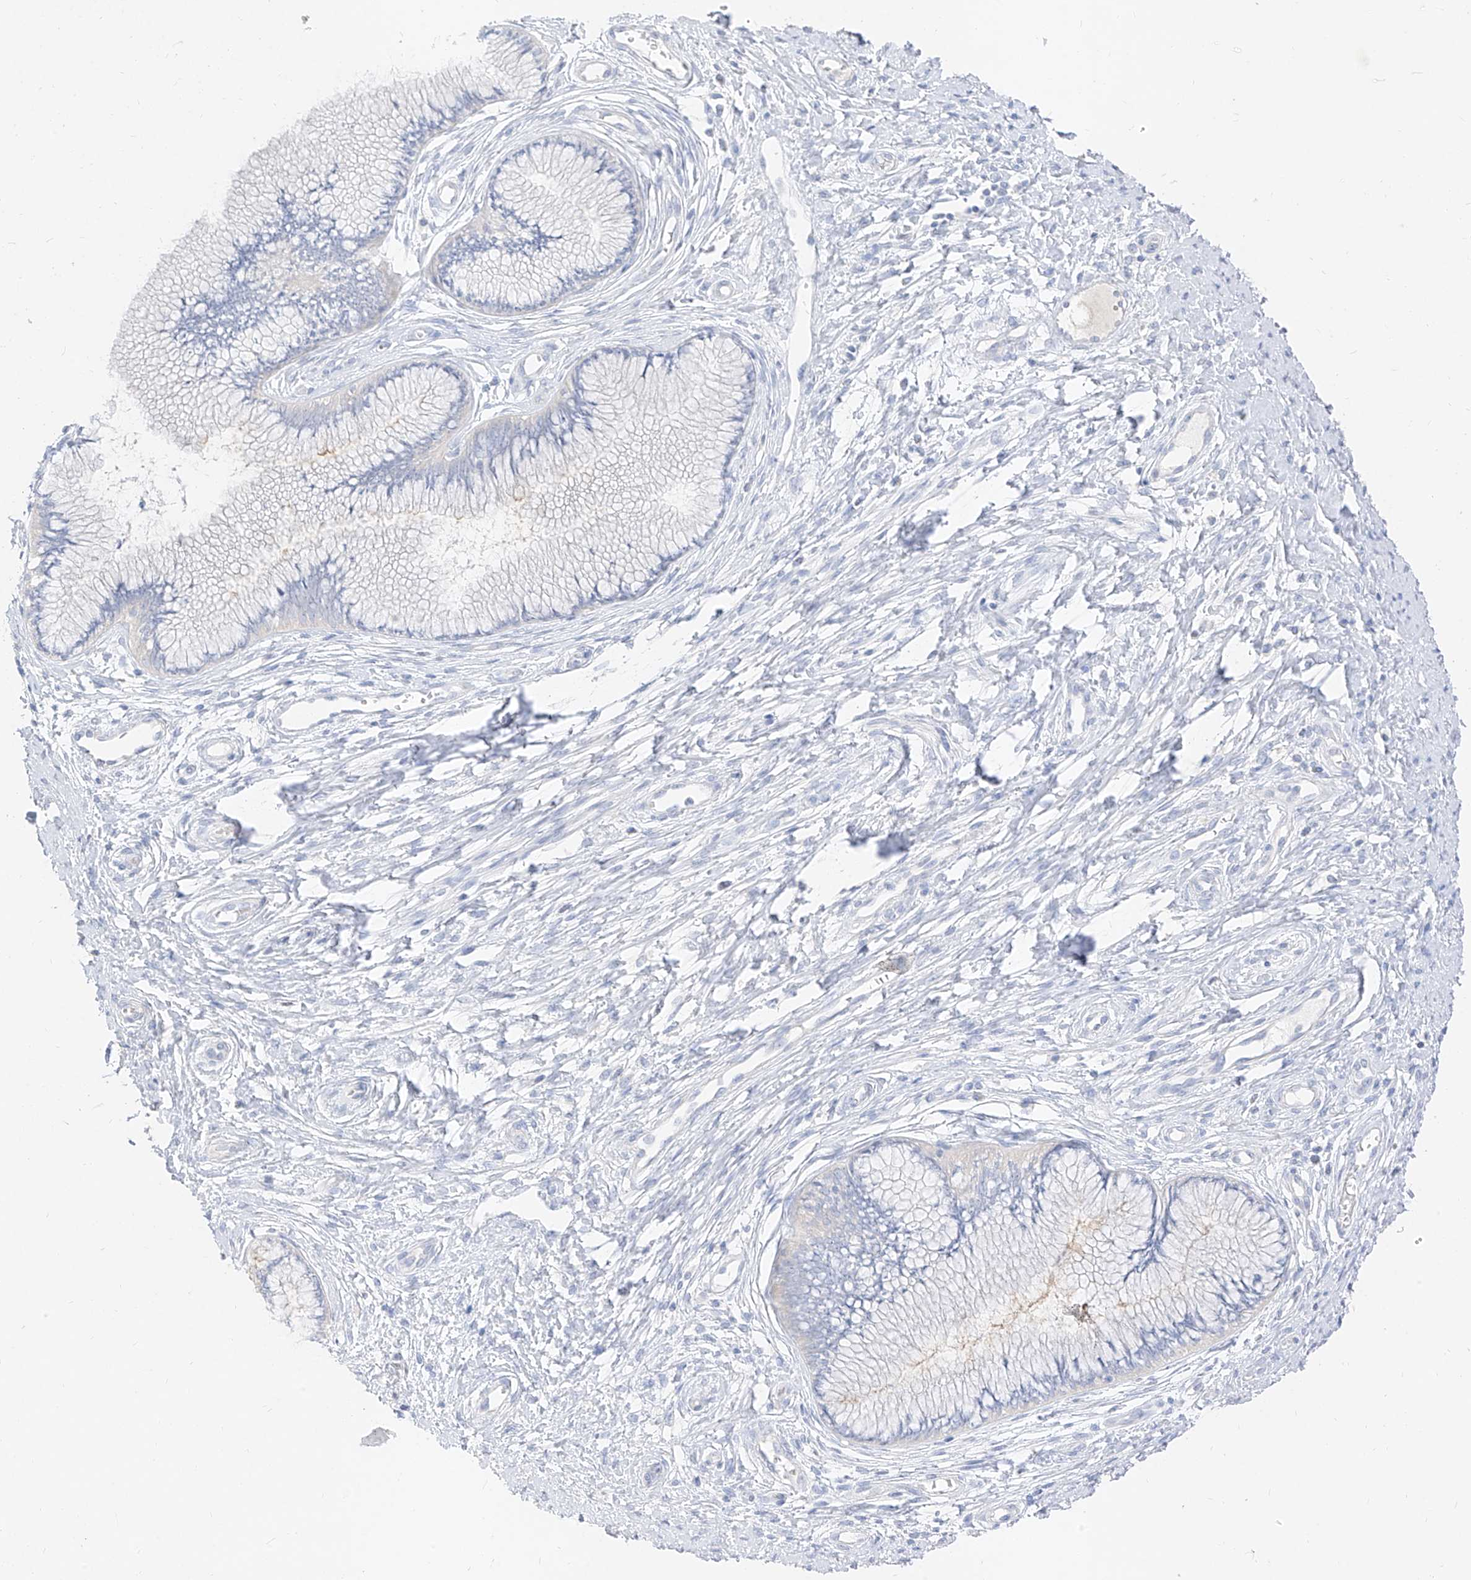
{"staining": {"intensity": "negative", "quantity": "none", "location": "none"}, "tissue": "cervical cancer", "cell_type": "Tumor cells", "image_type": "cancer", "snomed": [{"axis": "morphology", "description": "Squamous cell carcinoma, NOS"}, {"axis": "topography", "description": "Cervix"}], "caption": "Tumor cells show no significant protein expression in cervical squamous cell carcinoma. Brightfield microscopy of IHC stained with DAB (3,3'-diaminobenzidine) (brown) and hematoxylin (blue), captured at high magnification.", "gene": "ZZEF1", "patient": {"sex": "female", "age": 37}}